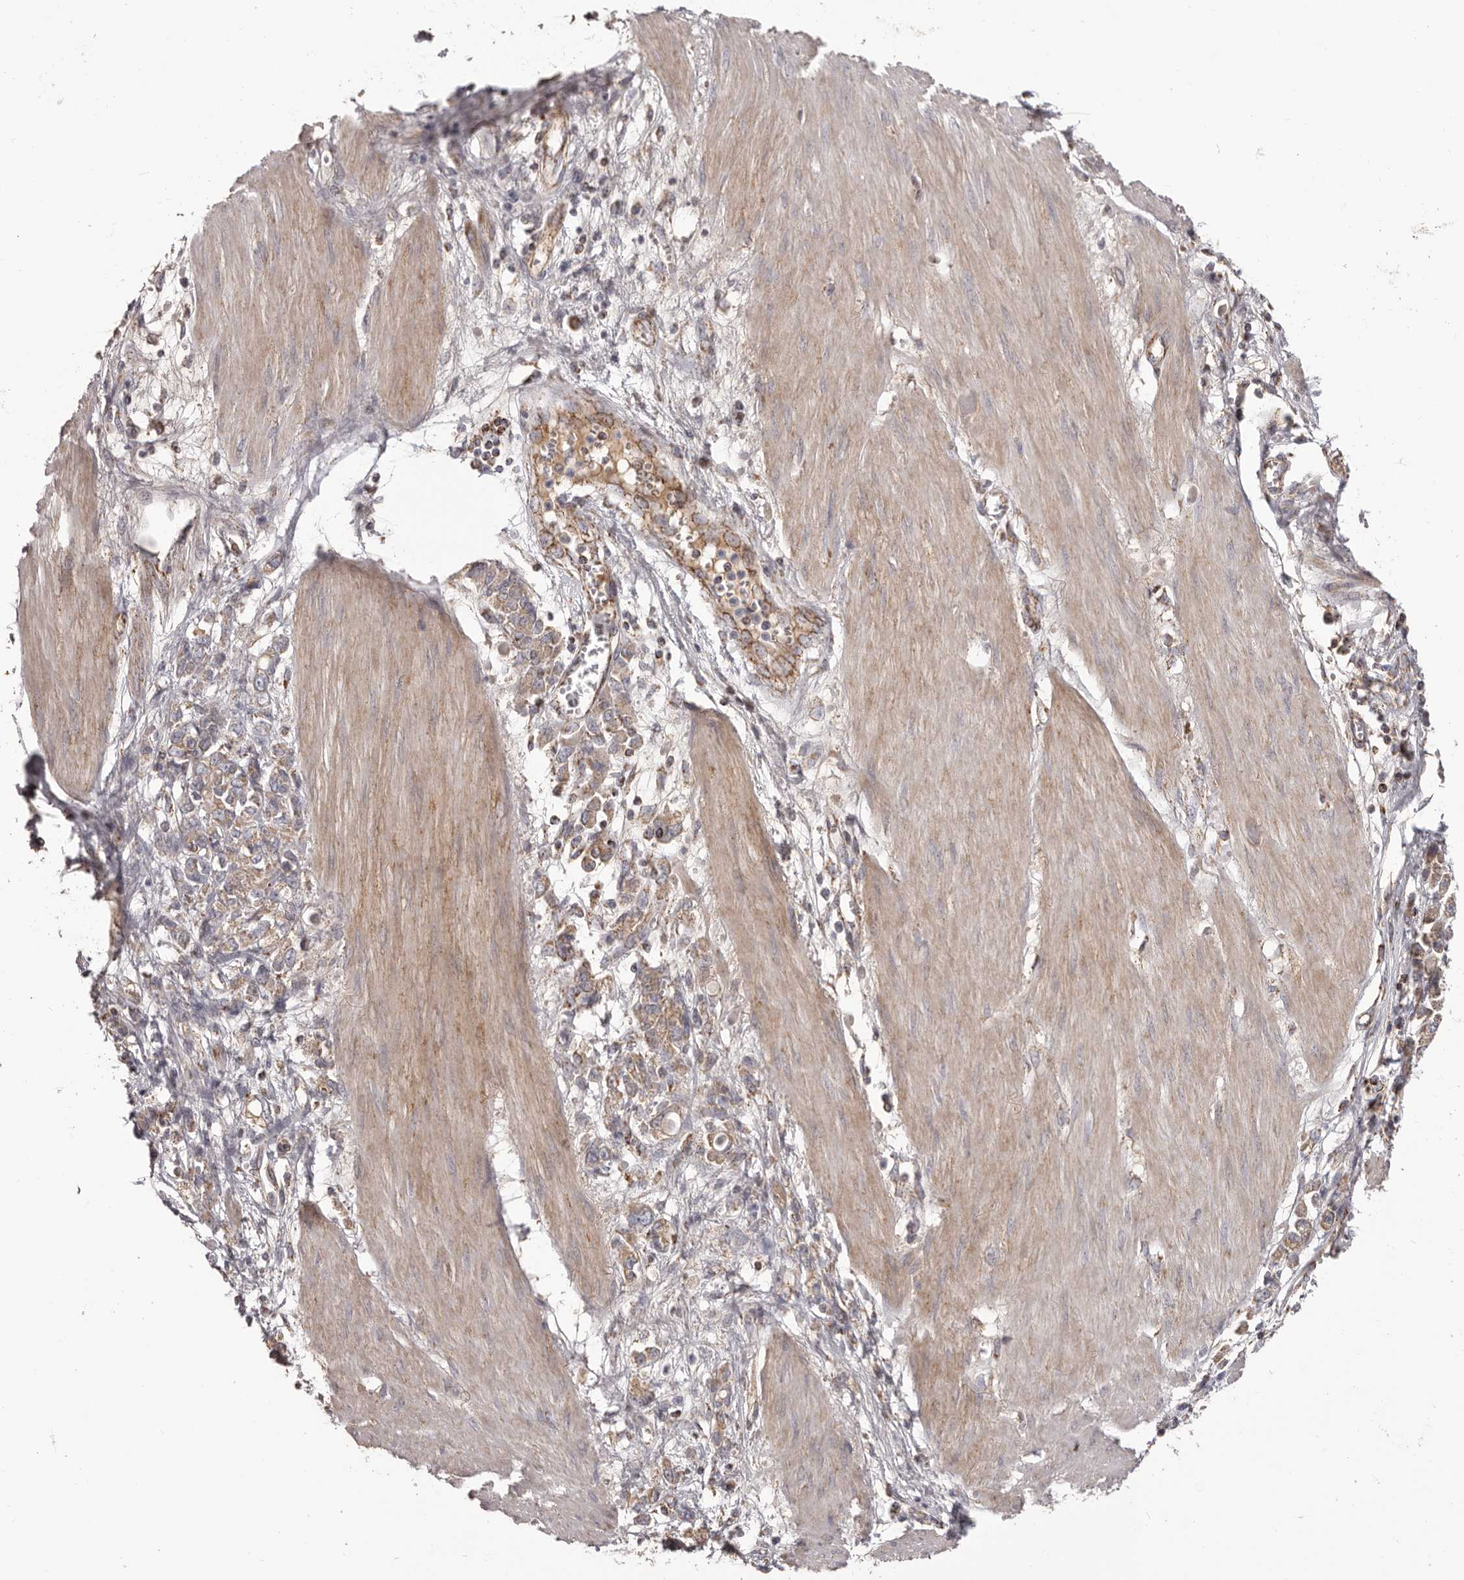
{"staining": {"intensity": "weak", "quantity": ">75%", "location": "cytoplasmic/membranous"}, "tissue": "stomach cancer", "cell_type": "Tumor cells", "image_type": "cancer", "snomed": [{"axis": "morphology", "description": "Adenocarcinoma, NOS"}, {"axis": "topography", "description": "Stomach"}], "caption": "Weak cytoplasmic/membranous protein staining is appreciated in approximately >75% of tumor cells in adenocarcinoma (stomach). The staining was performed using DAB (3,3'-diaminobenzidine), with brown indicating positive protein expression. Nuclei are stained blue with hematoxylin.", "gene": "CHRM2", "patient": {"sex": "female", "age": 76}}